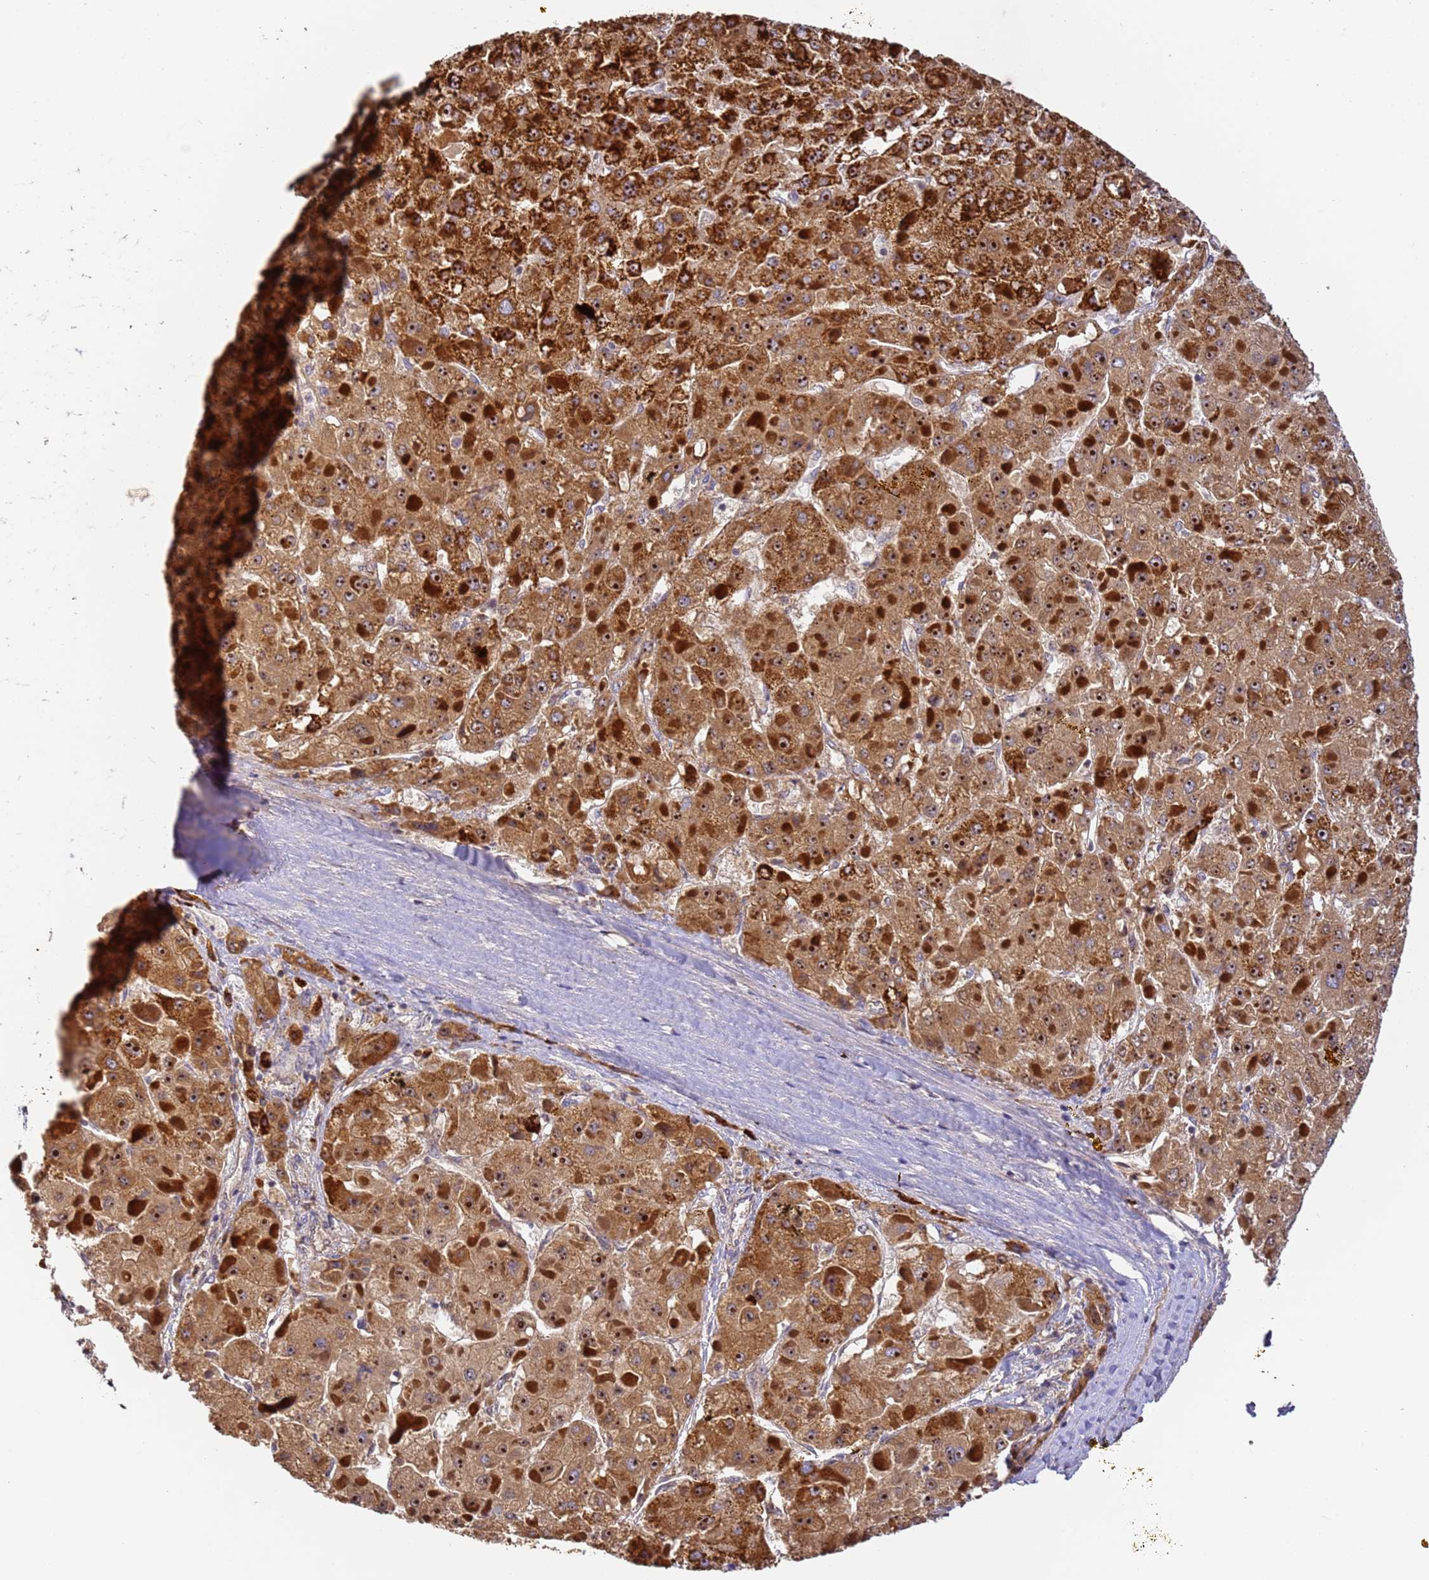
{"staining": {"intensity": "strong", "quantity": ">75%", "location": "cytoplasmic/membranous,nuclear"}, "tissue": "liver cancer", "cell_type": "Tumor cells", "image_type": "cancer", "snomed": [{"axis": "morphology", "description": "Carcinoma, Hepatocellular, NOS"}, {"axis": "topography", "description": "Liver"}], "caption": "Tumor cells reveal high levels of strong cytoplasmic/membranous and nuclear positivity in about >75% of cells in human liver cancer. (Brightfield microscopy of DAB IHC at high magnification).", "gene": "FRG2C", "patient": {"sex": "female", "age": 73}}